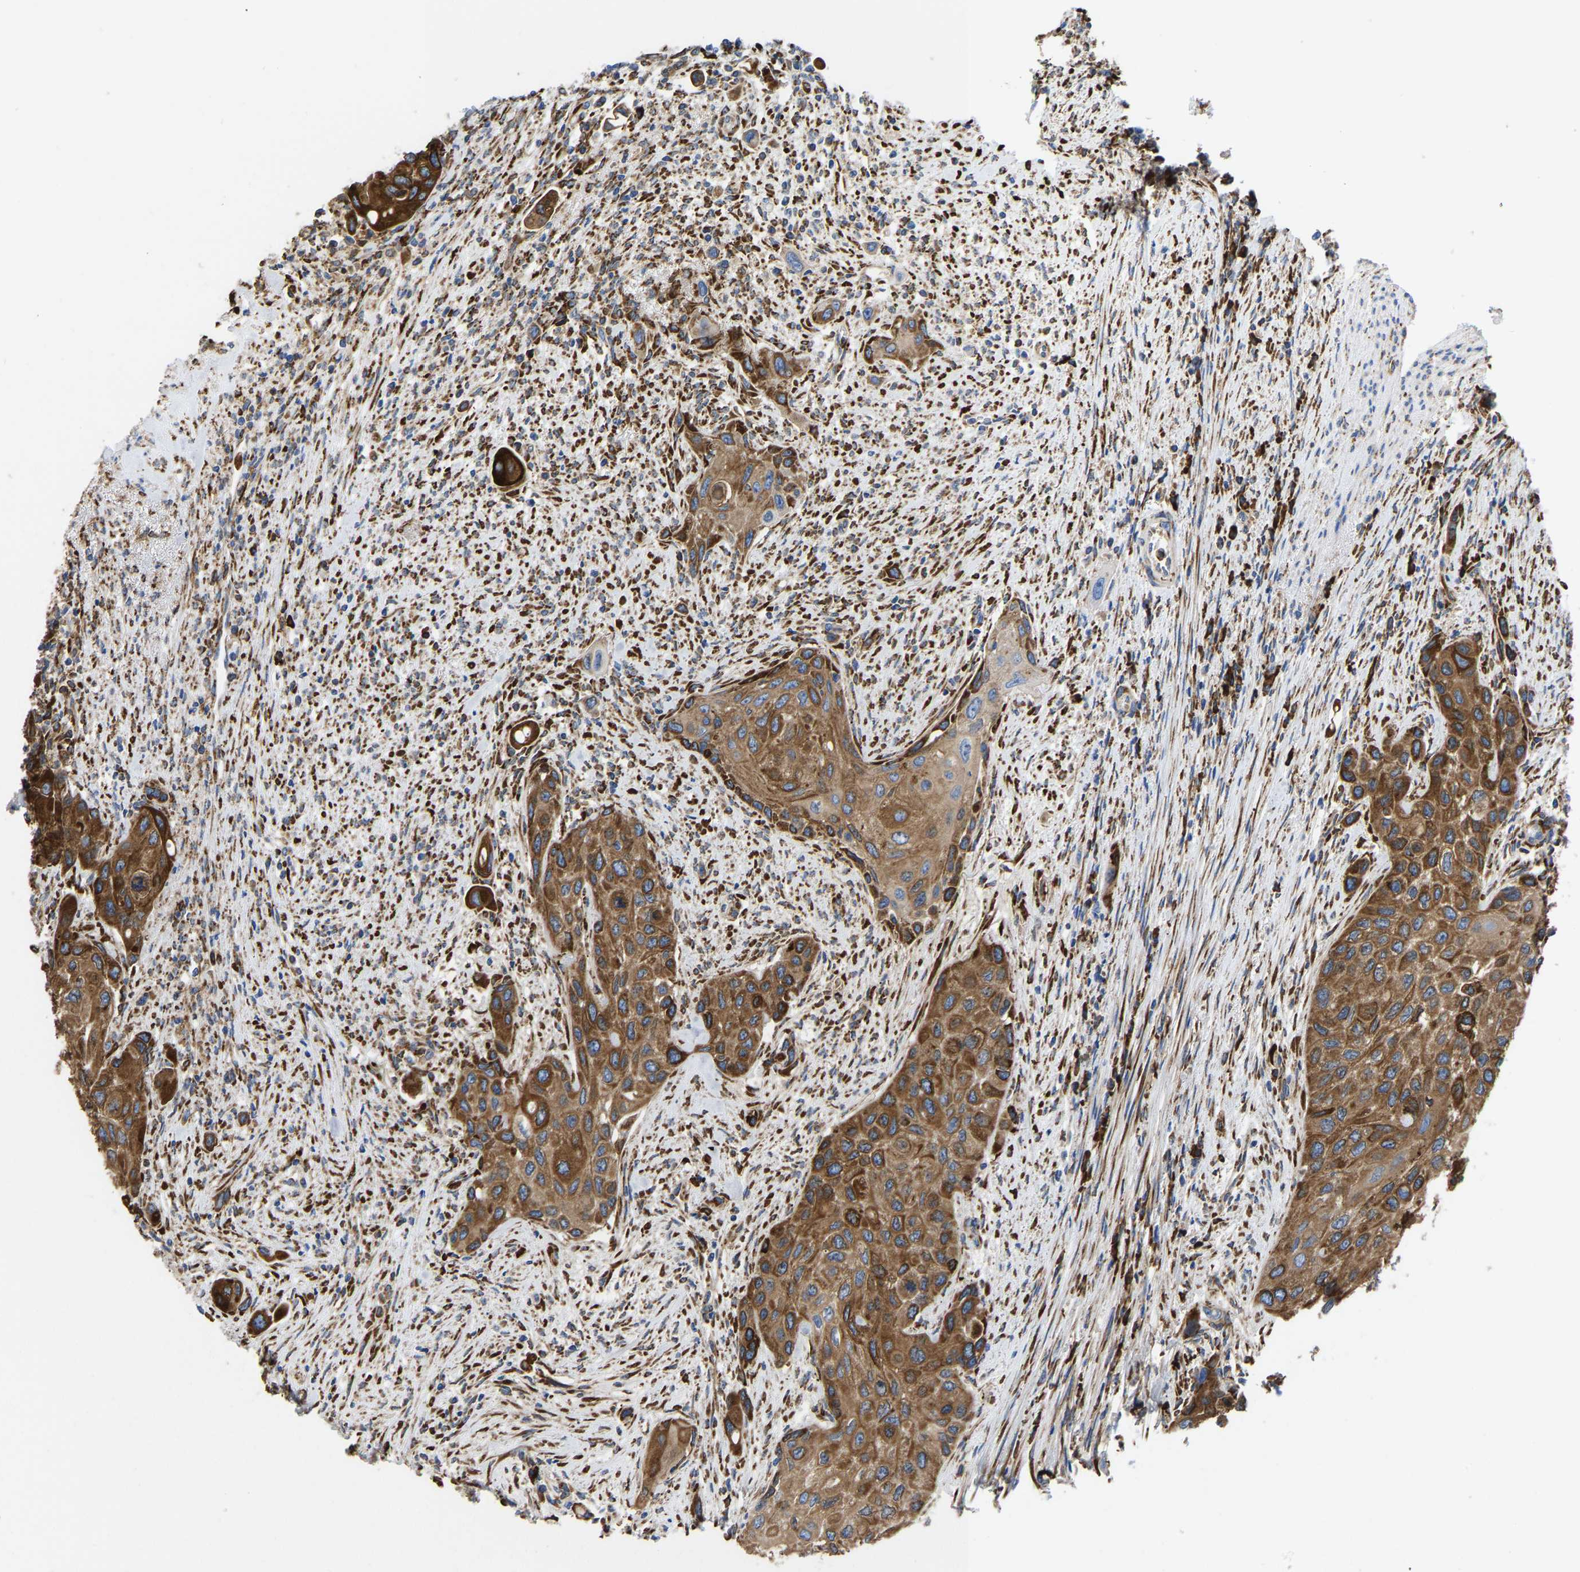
{"staining": {"intensity": "strong", "quantity": ">75%", "location": "cytoplasmic/membranous"}, "tissue": "urothelial cancer", "cell_type": "Tumor cells", "image_type": "cancer", "snomed": [{"axis": "morphology", "description": "Urothelial carcinoma, High grade"}, {"axis": "topography", "description": "Urinary bladder"}], "caption": "Tumor cells exhibit high levels of strong cytoplasmic/membranous positivity in approximately >75% of cells in human urothelial carcinoma (high-grade).", "gene": "P4HB", "patient": {"sex": "female", "age": 56}}